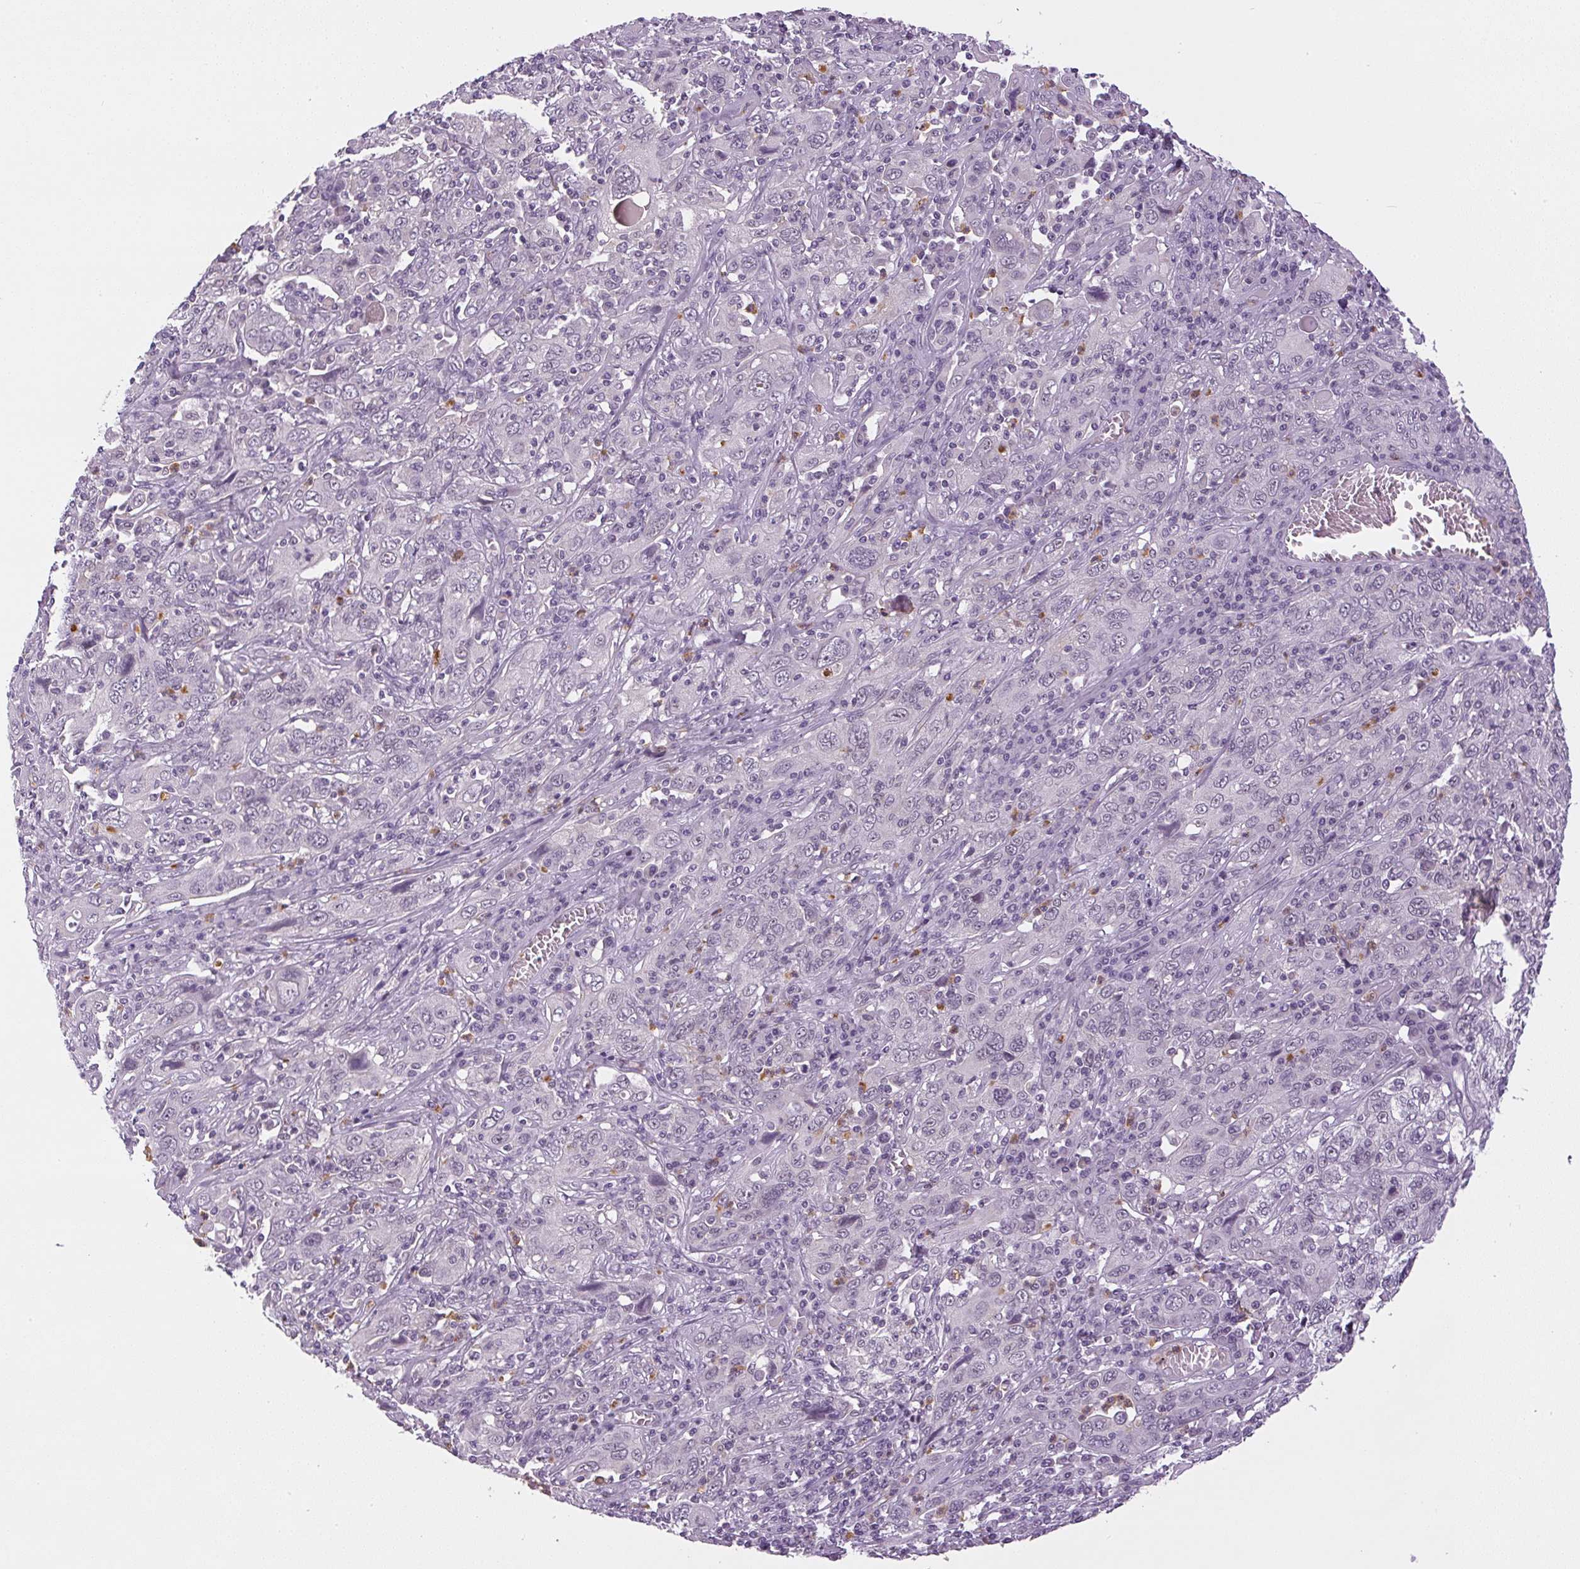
{"staining": {"intensity": "negative", "quantity": "none", "location": "none"}, "tissue": "cervical cancer", "cell_type": "Tumor cells", "image_type": "cancer", "snomed": [{"axis": "morphology", "description": "Squamous cell carcinoma, NOS"}, {"axis": "topography", "description": "Cervix"}], "caption": "There is no significant expression in tumor cells of squamous cell carcinoma (cervical). (DAB immunohistochemistry with hematoxylin counter stain).", "gene": "SGF29", "patient": {"sex": "female", "age": 46}}